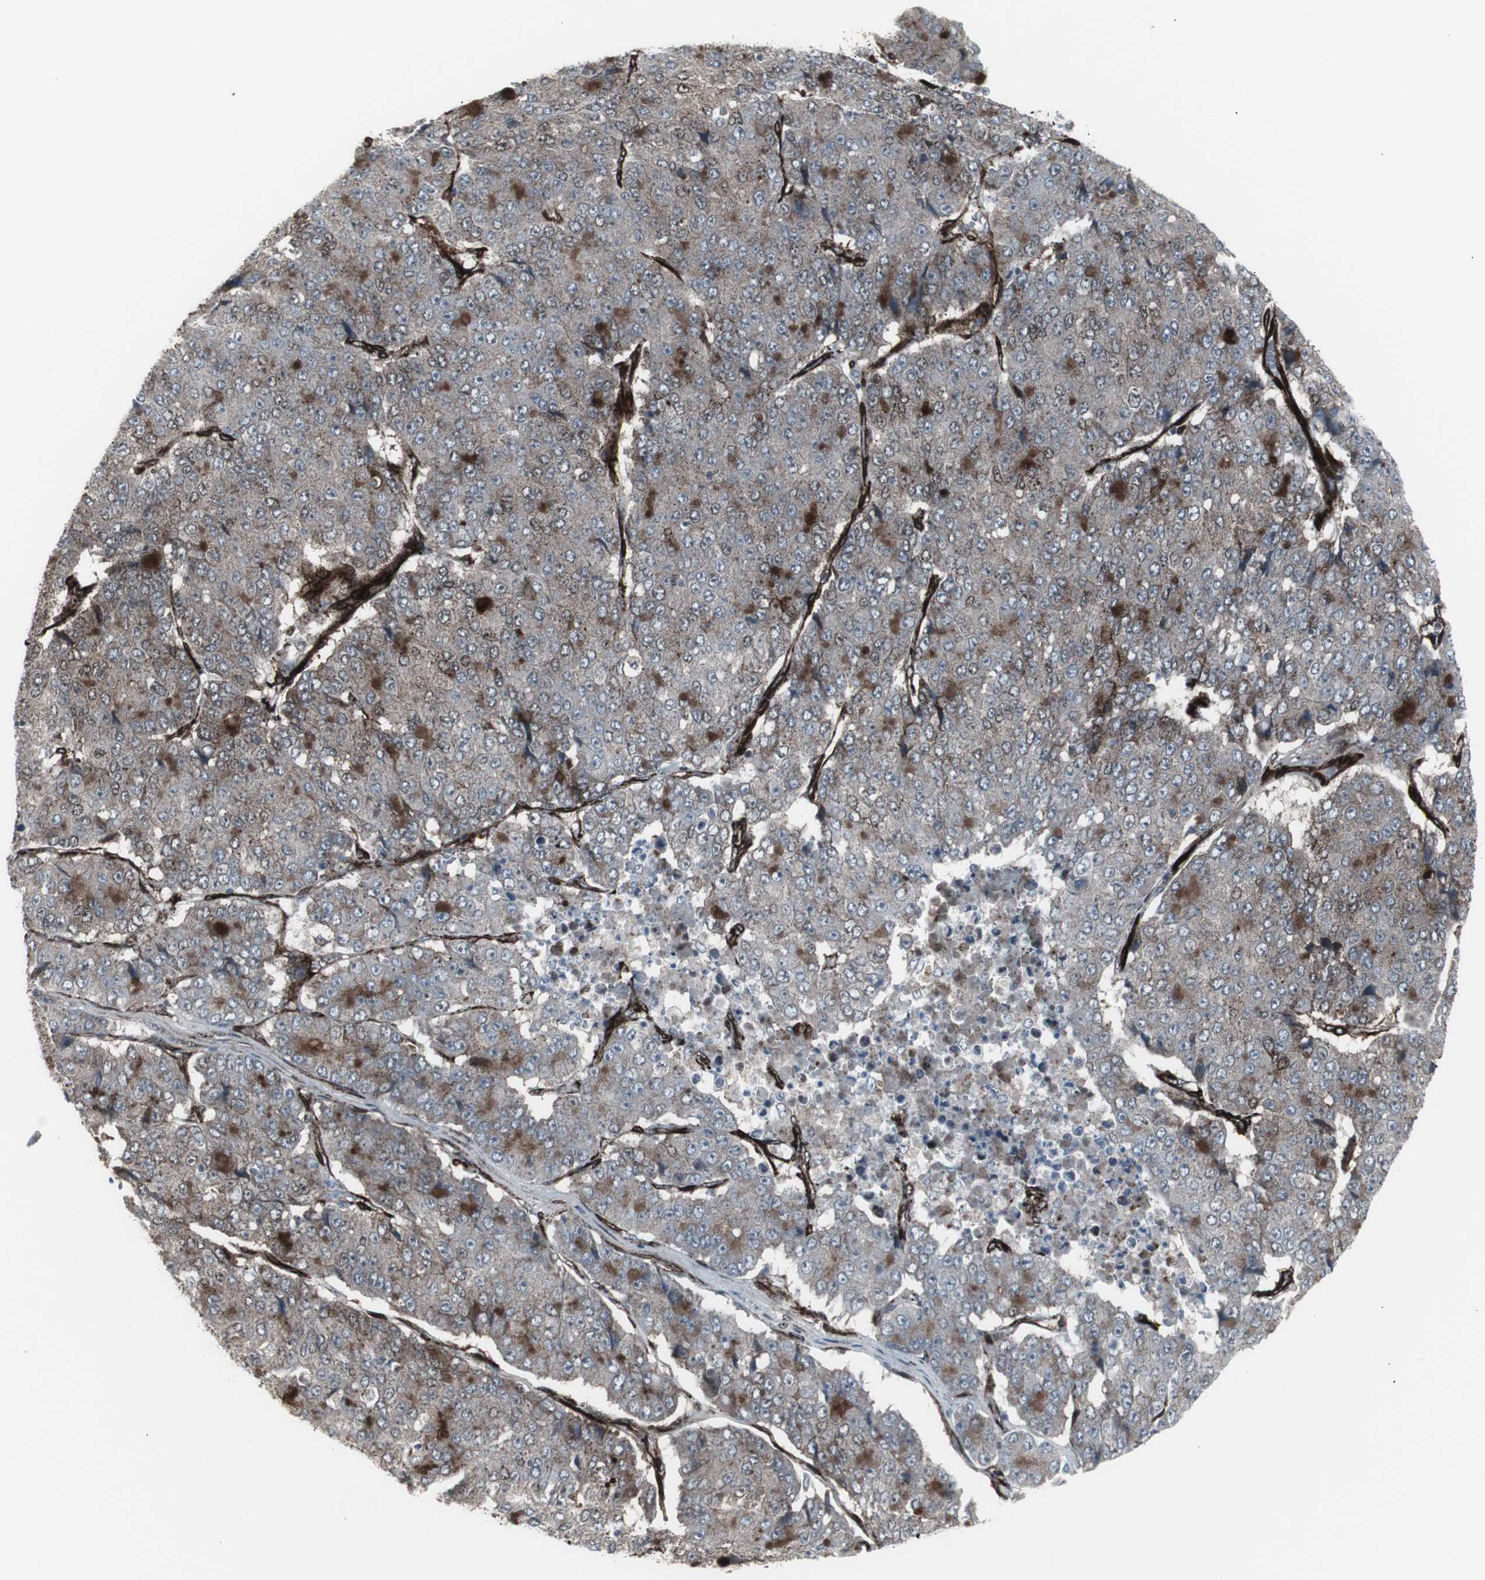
{"staining": {"intensity": "weak", "quantity": "25%-75%", "location": "cytoplasmic/membranous"}, "tissue": "pancreatic cancer", "cell_type": "Tumor cells", "image_type": "cancer", "snomed": [{"axis": "morphology", "description": "Adenocarcinoma, NOS"}, {"axis": "topography", "description": "Pancreas"}], "caption": "Immunohistochemical staining of adenocarcinoma (pancreatic) reveals weak cytoplasmic/membranous protein staining in about 25%-75% of tumor cells. Using DAB (3,3'-diaminobenzidine) (brown) and hematoxylin (blue) stains, captured at high magnification using brightfield microscopy.", "gene": "PDGFA", "patient": {"sex": "male", "age": 50}}